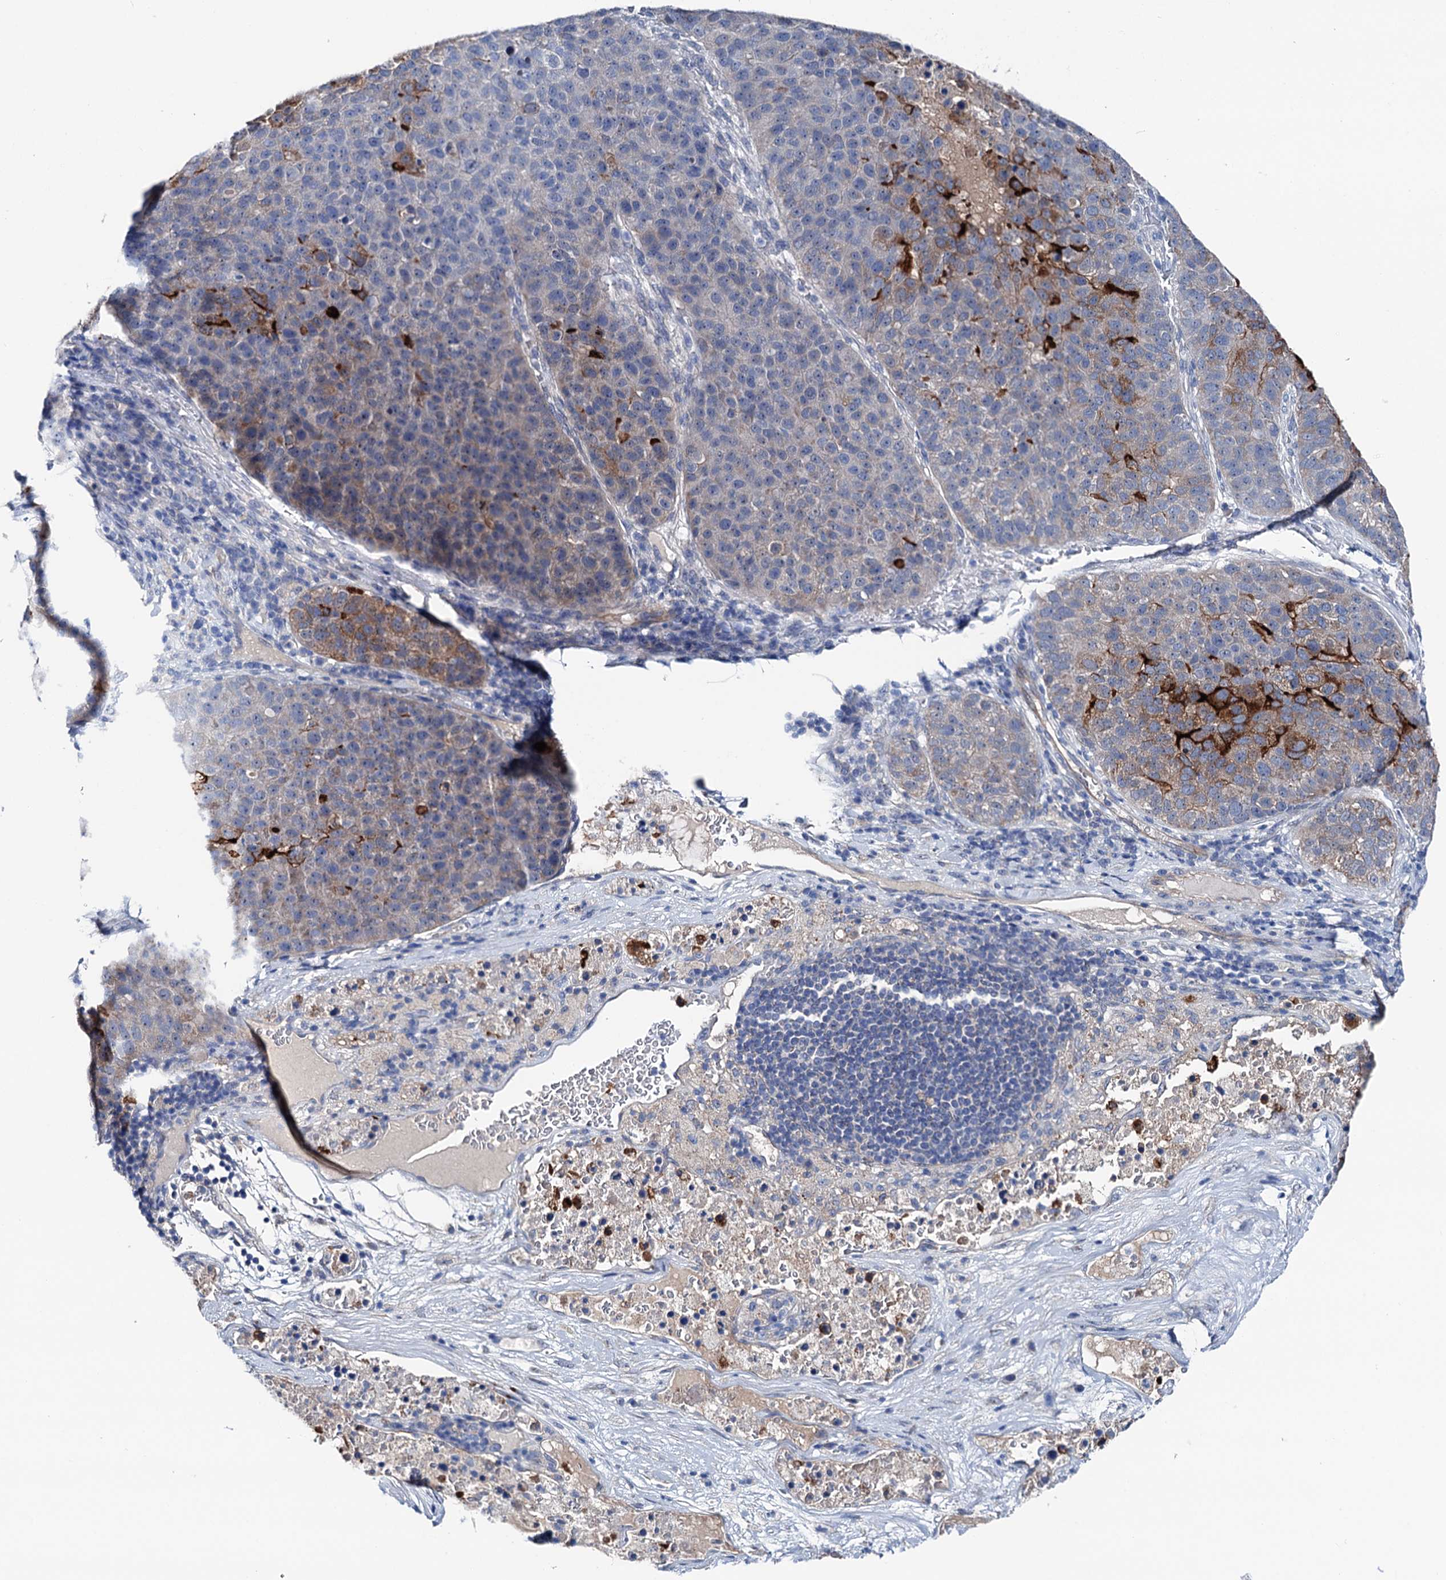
{"staining": {"intensity": "strong", "quantity": "<25%", "location": "cytoplasmic/membranous"}, "tissue": "pancreatic cancer", "cell_type": "Tumor cells", "image_type": "cancer", "snomed": [{"axis": "morphology", "description": "Adenocarcinoma, NOS"}, {"axis": "topography", "description": "Pancreas"}], "caption": "Immunohistochemistry staining of adenocarcinoma (pancreatic), which displays medium levels of strong cytoplasmic/membranous positivity in about <25% of tumor cells indicating strong cytoplasmic/membranous protein staining. The staining was performed using DAB (brown) for protein detection and nuclei were counterstained in hematoxylin (blue).", "gene": "SHROOM1", "patient": {"sex": "female", "age": 61}}